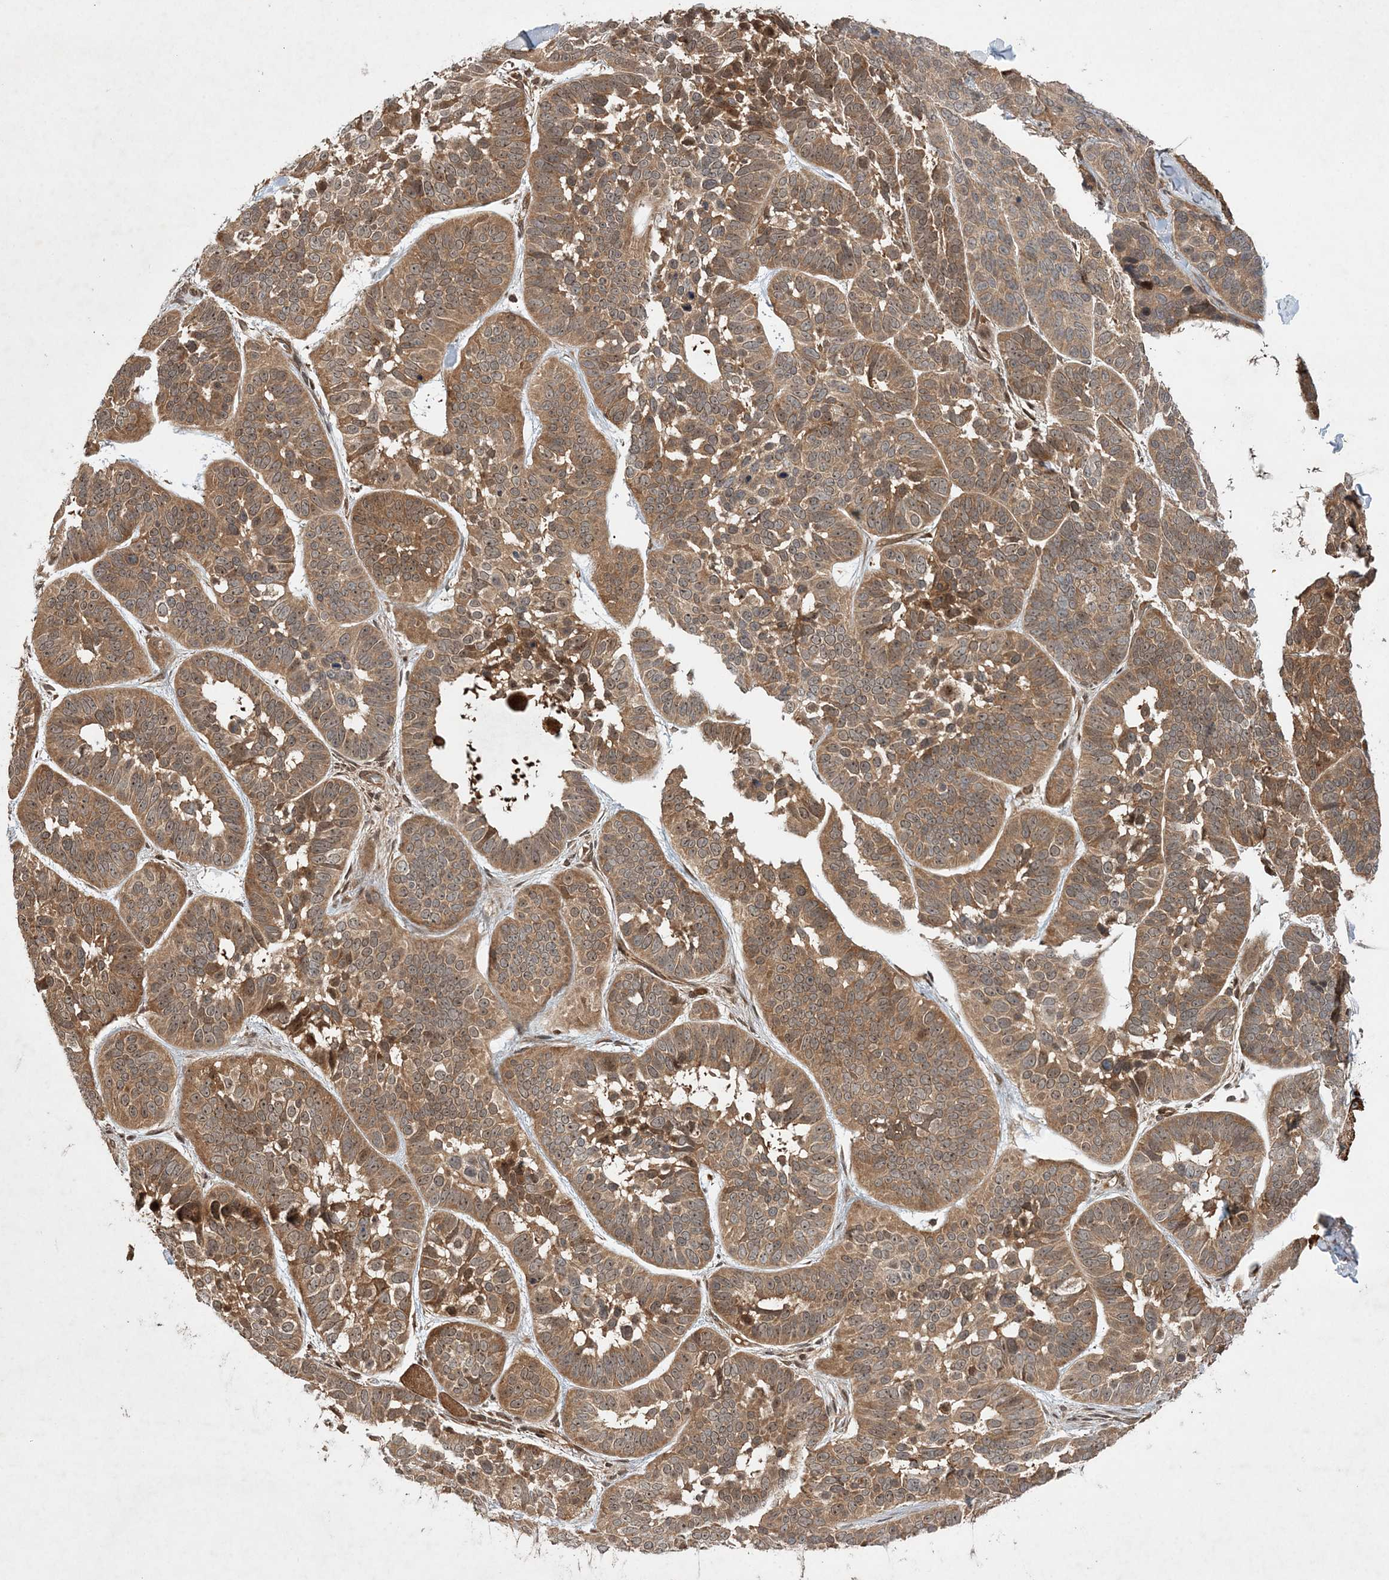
{"staining": {"intensity": "moderate", "quantity": ">75%", "location": "cytoplasmic/membranous"}, "tissue": "skin cancer", "cell_type": "Tumor cells", "image_type": "cancer", "snomed": [{"axis": "morphology", "description": "Basal cell carcinoma"}, {"axis": "topography", "description": "Skin"}], "caption": "Protein positivity by immunohistochemistry (IHC) exhibits moderate cytoplasmic/membranous positivity in approximately >75% of tumor cells in skin cancer. (DAB (3,3'-diaminobenzidine) IHC with brightfield microscopy, high magnification).", "gene": "UBTD2", "patient": {"sex": "male", "age": 62}}